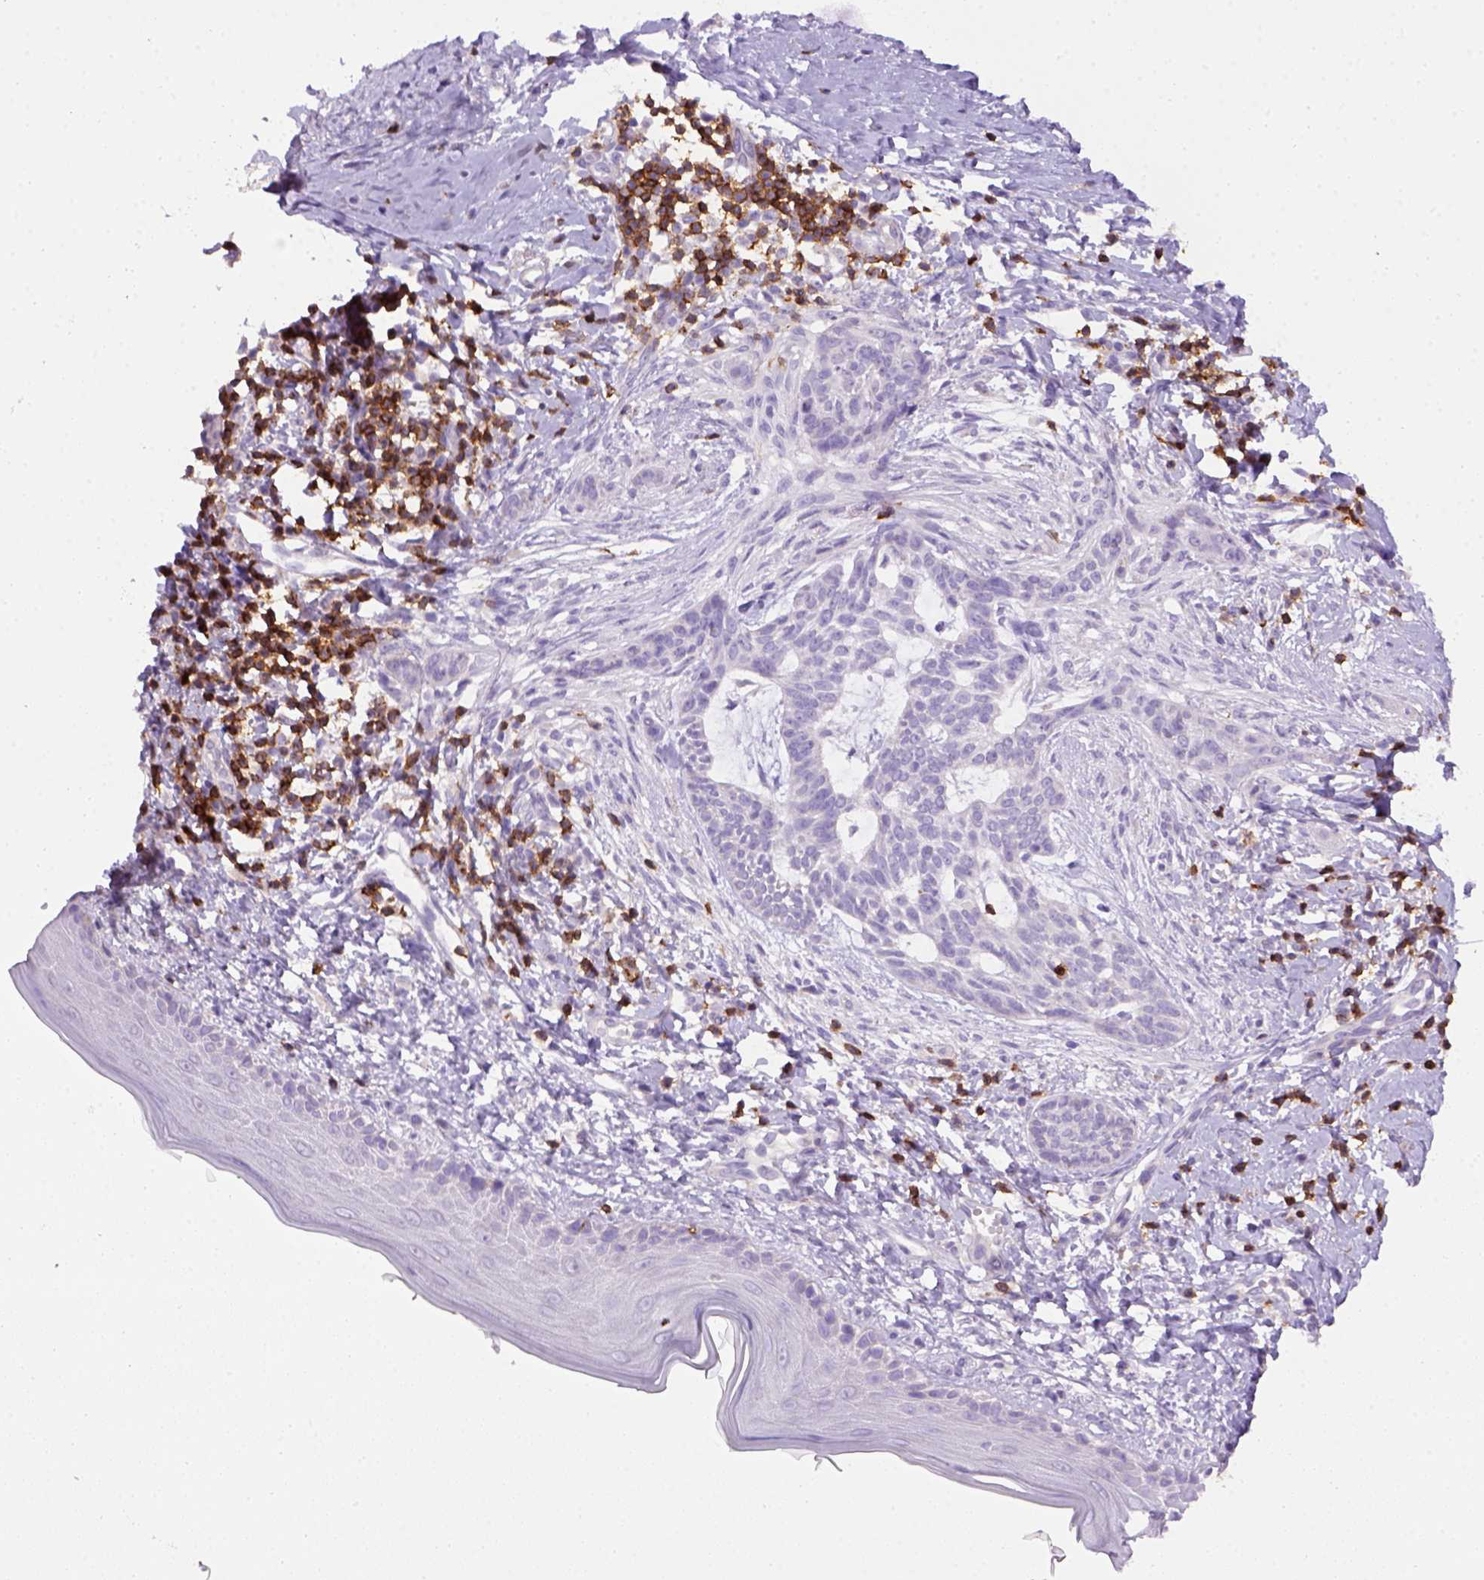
{"staining": {"intensity": "negative", "quantity": "none", "location": "none"}, "tissue": "skin cancer", "cell_type": "Tumor cells", "image_type": "cancer", "snomed": [{"axis": "morphology", "description": "Normal tissue, NOS"}, {"axis": "morphology", "description": "Basal cell carcinoma"}, {"axis": "topography", "description": "Skin"}], "caption": "Immunohistochemical staining of human skin cancer exhibits no significant positivity in tumor cells.", "gene": "CD3E", "patient": {"sex": "male", "age": 84}}